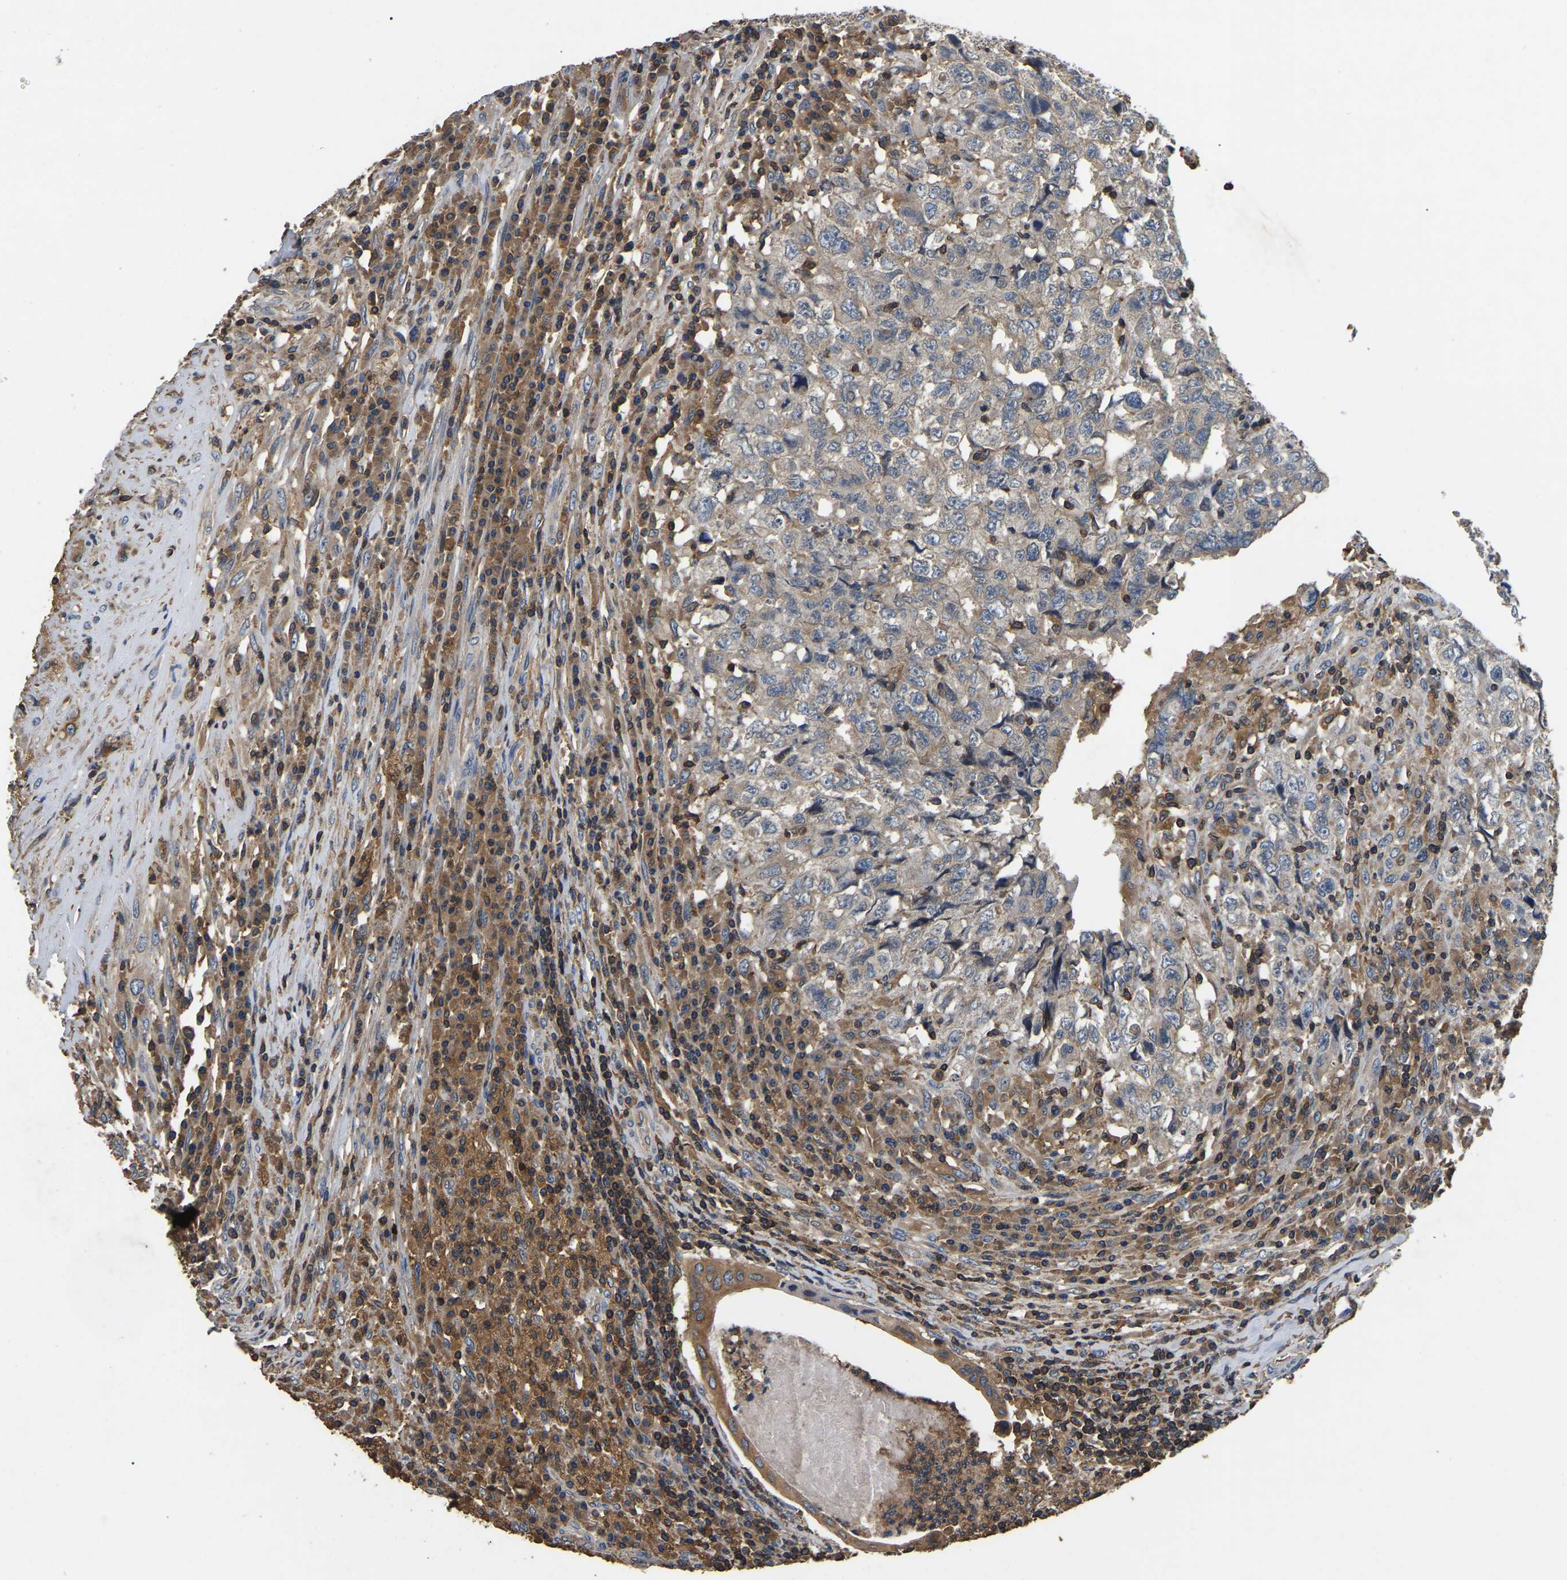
{"staining": {"intensity": "weak", "quantity": "25%-75%", "location": "cytoplasmic/membranous"}, "tissue": "testis cancer", "cell_type": "Tumor cells", "image_type": "cancer", "snomed": [{"axis": "morphology", "description": "Necrosis, NOS"}, {"axis": "morphology", "description": "Carcinoma, Embryonal, NOS"}, {"axis": "topography", "description": "Testis"}], "caption": "Embryonal carcinoma (testis) stained for a protein (brown) exhibits weak cytoplasmic/membranous positive expression in approximately 25%-75% of tumor cells.", "gene": "SMPD2", "patient": {"sex": "male", "age": 19}}